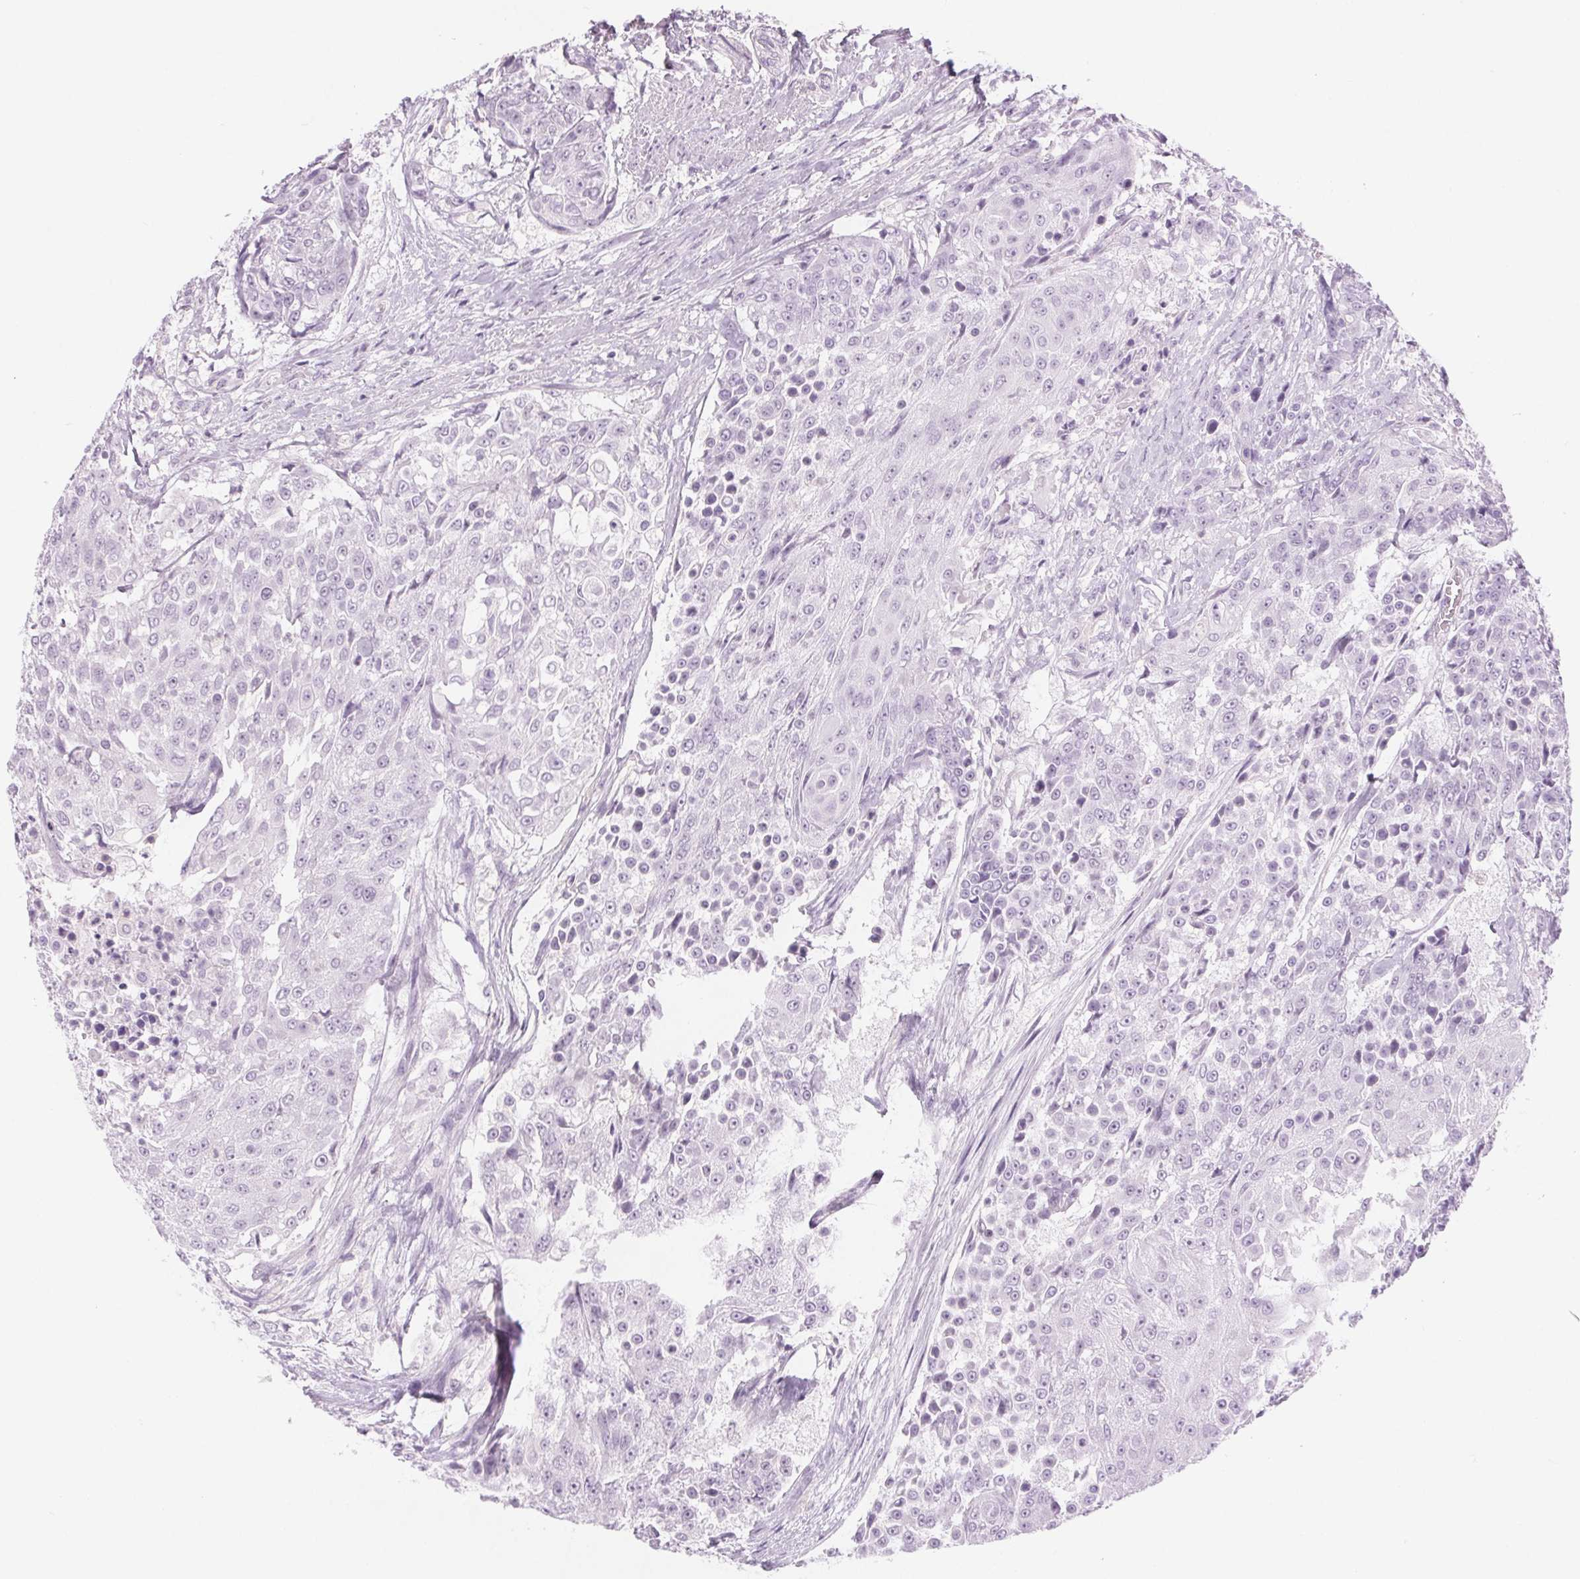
{"staining": {"intensity": "negative", "quantity": "none", "location": "none"}, "tissue": "urothelial cancer", "cell_type": "Tumor cells", "image_type": "cancer", "snomed": [{"axis": "morphology", "description": "Urothelial carcinoma, High grade"}, {"axis": "topography", "description": "Urinary bladder"}], "caption": "The photomicrograph reveals no staining of tumor cells in urothelial cancer. (Brightfield microscopy of DAB (3,3'-diaminobenzidine) immunohistochemistry (IHC) at high magnification).", "gene": "SLC6A19", "patient": {"sex": "female", "age": 63}}